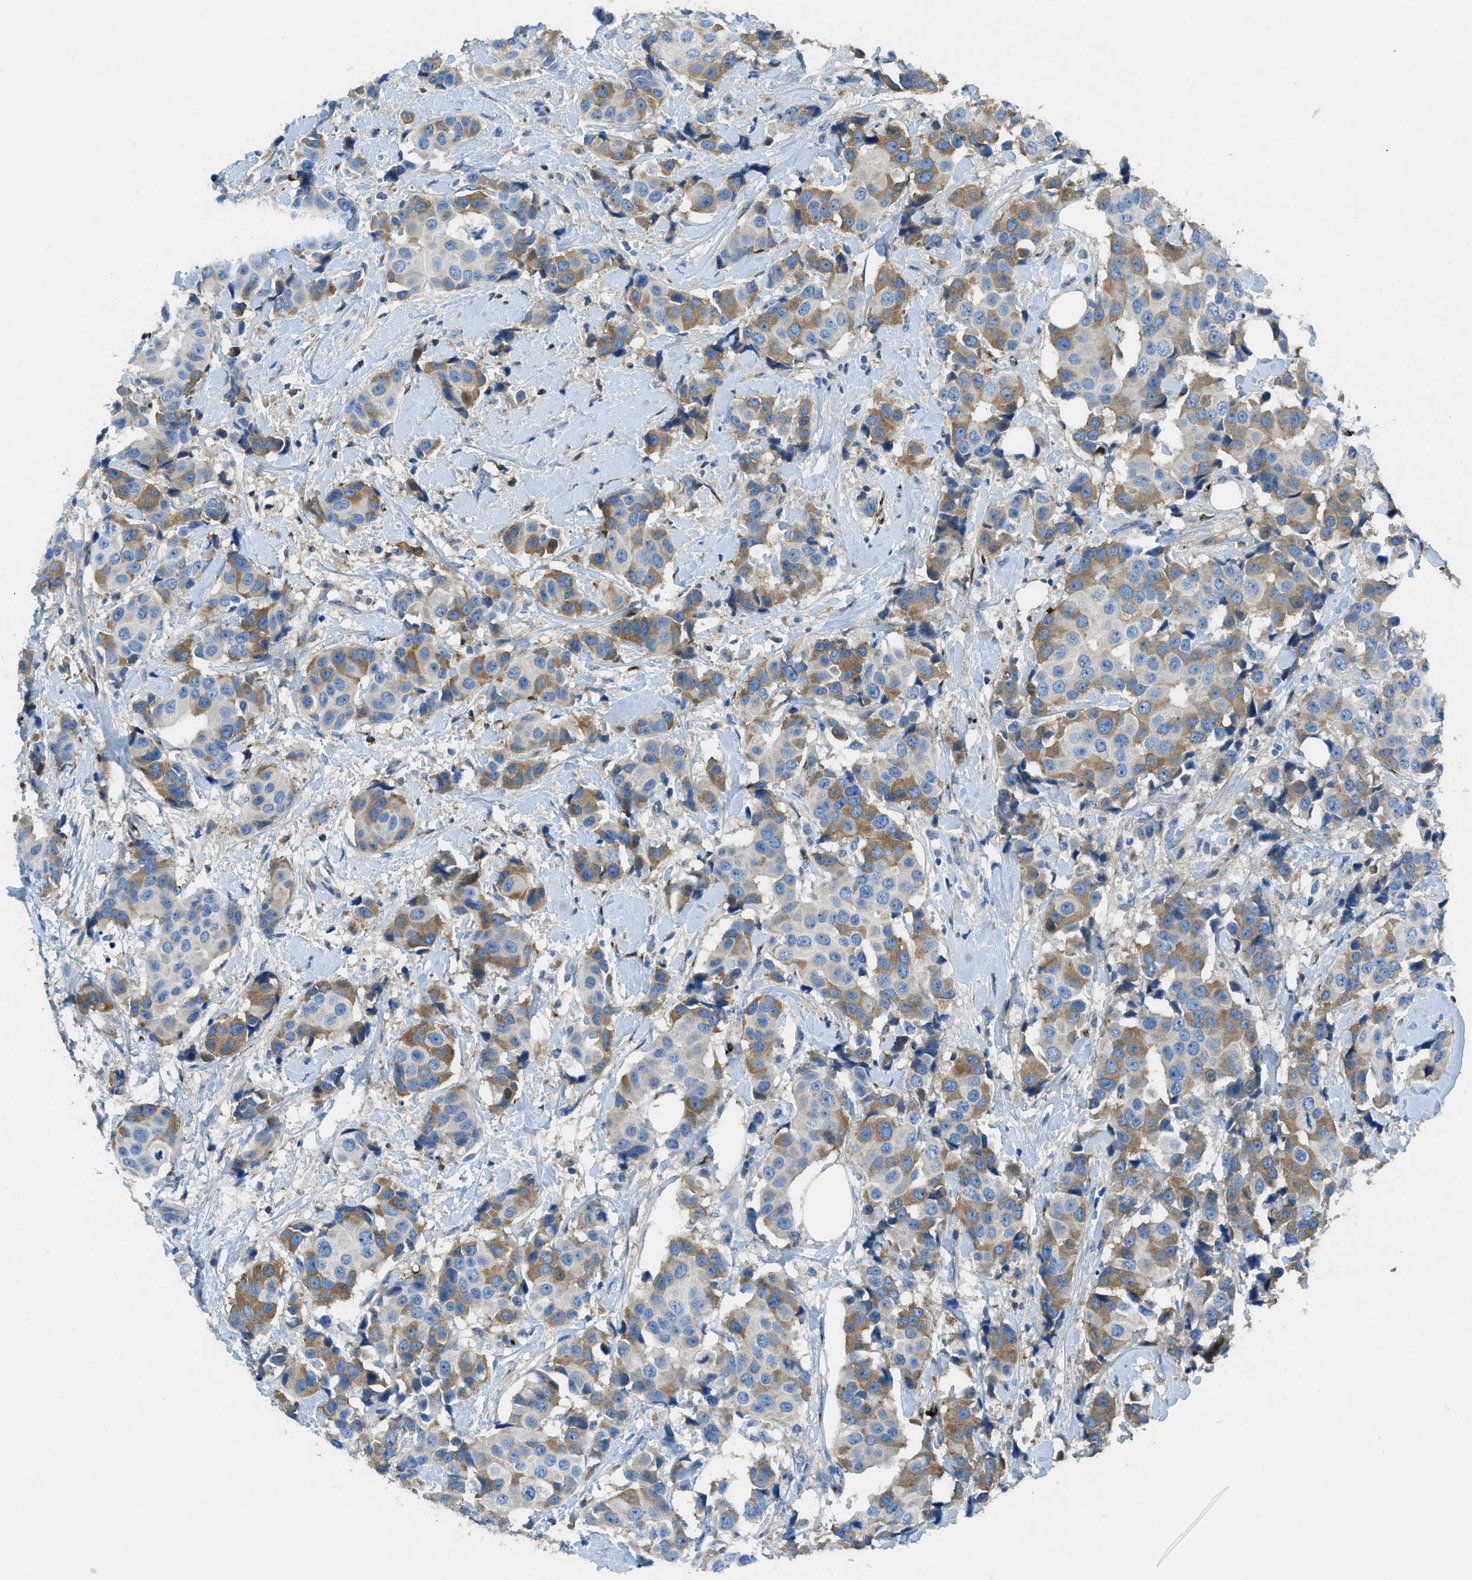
{"staining": {"intensity": "moderate", "quantity": "25%-75%", "location": "cytoplasmic/membranous"}, "tissue": "breast cancer", "cell_type": "Tumor cells", "image_type": "cancer", "snomed": [{"axis": "morphology", "description": "Normal tissue, NOS"}, {"axis": "morphology", "description": "Duct carcinoma"}, {"axis": "topography", "description": "Breast"}], "caption": "Immunohistochemistry (IHC) image of neoplastic tissue: breast infiltrating ductal carcinoma stained using immunohistochemistry (IHC) reveals medium levels of moderate protein expression localized specifically in the cytoplasmic/membranous of tumor cells, appearing as a cytoplasmic/membranous brown color.", "gene": "TRIM59", "patient": {"sex": "female", "age": 39}}